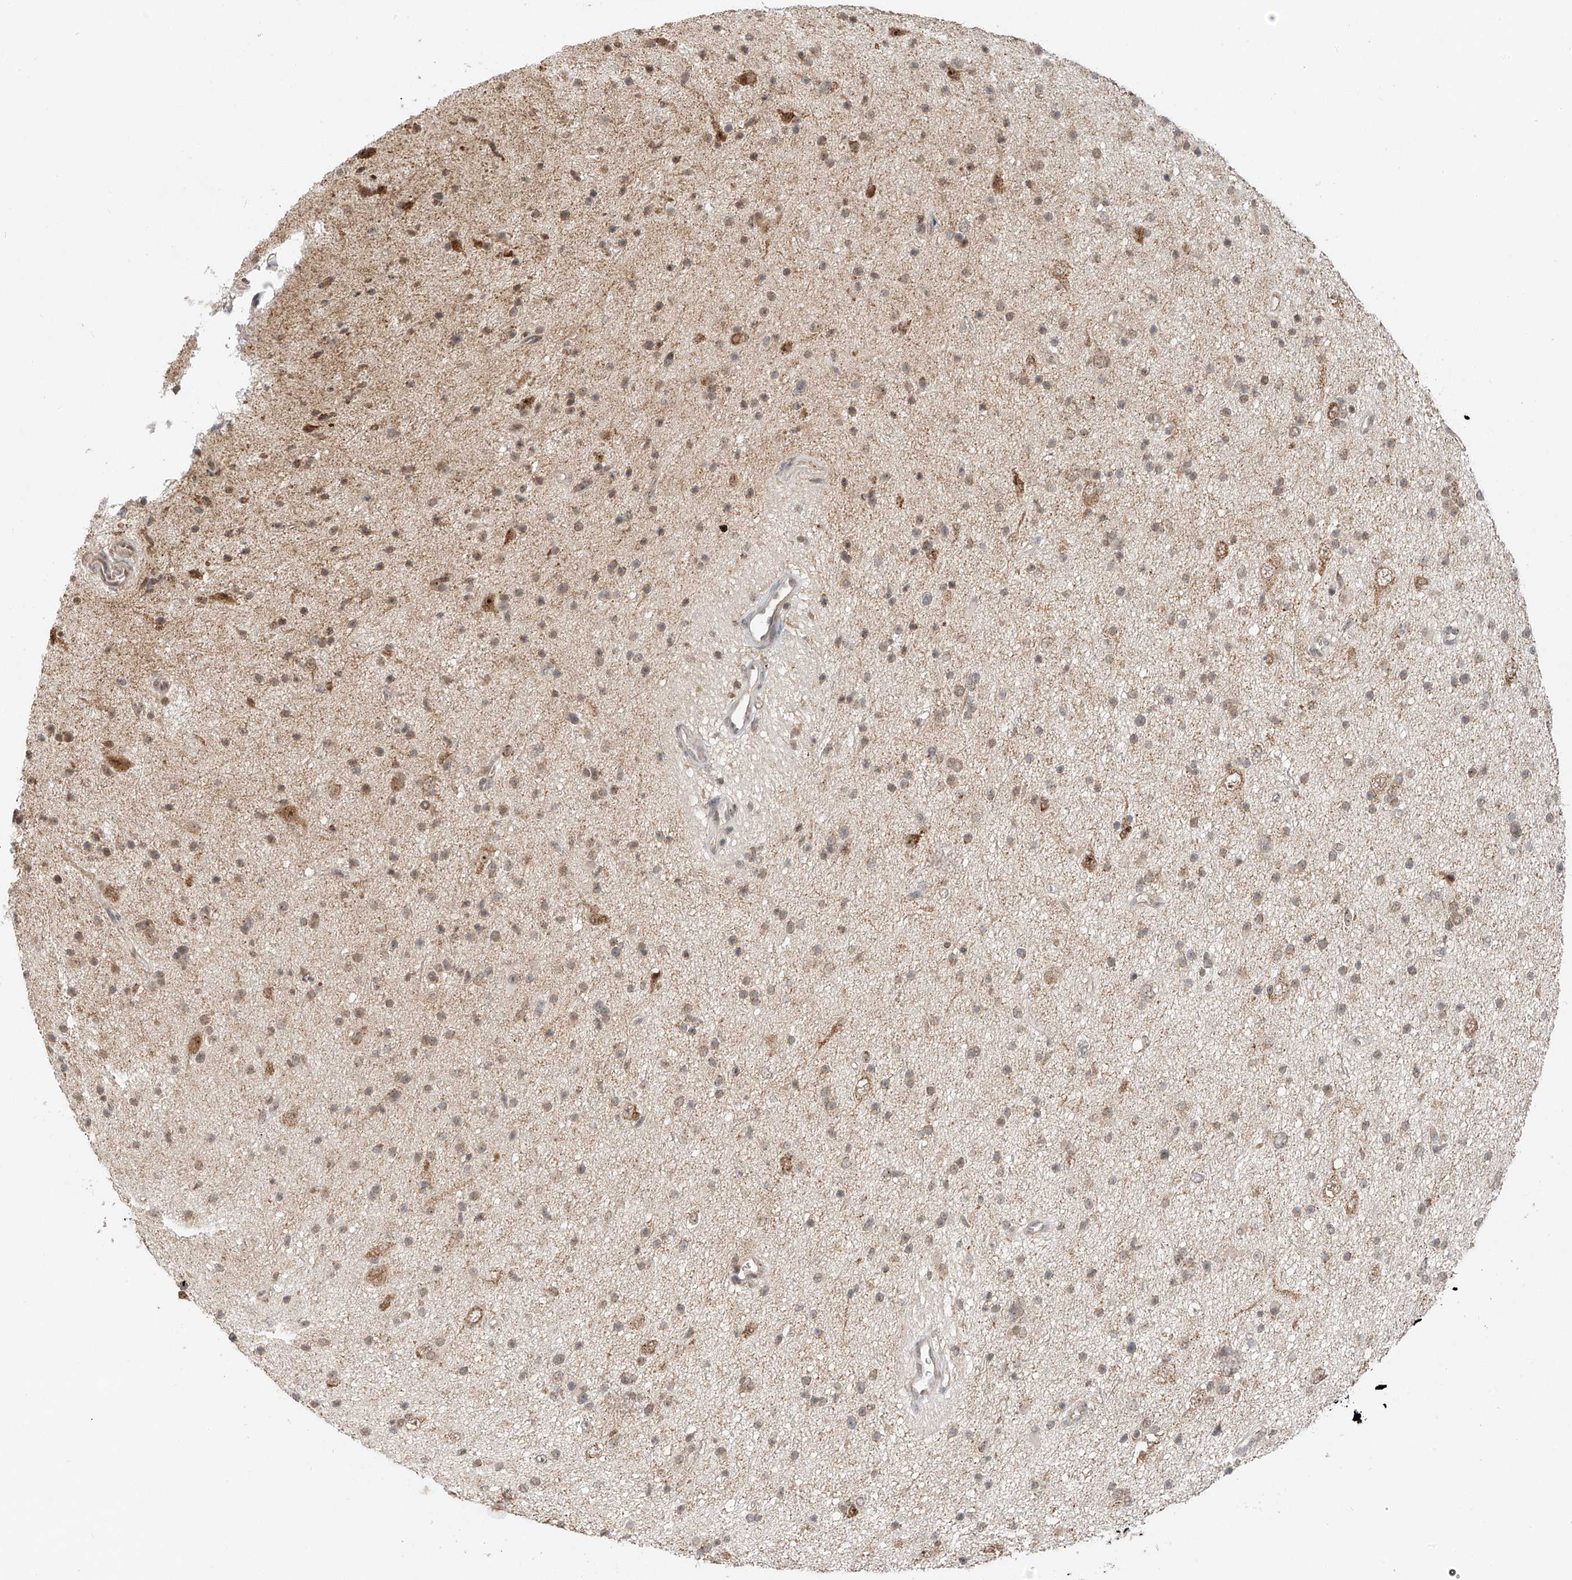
{"staining": {"intensity": "weak", "quantity": "25%-75%", "location": "cytoplasmic/membranous,nuclear"}, "tissue": "glioma", "cell_type": "Tumor cells", "image_type": "cancer", "snomed": [{"axis": "morphology", "description": "Glioma, malignant, Low grade"}, {"axis": "topography", "description": "Cerebral cortex"}], "caption": "About 25%-75% of tumor cells in human malignant glioma (low-grade) reveal weak cytoplasmic/membranous and nuclear protein positivity as visualized by brown immunohistochemical staining.", "gene": "SYTL3", "patient": {"sex": "female", "age": 39}}